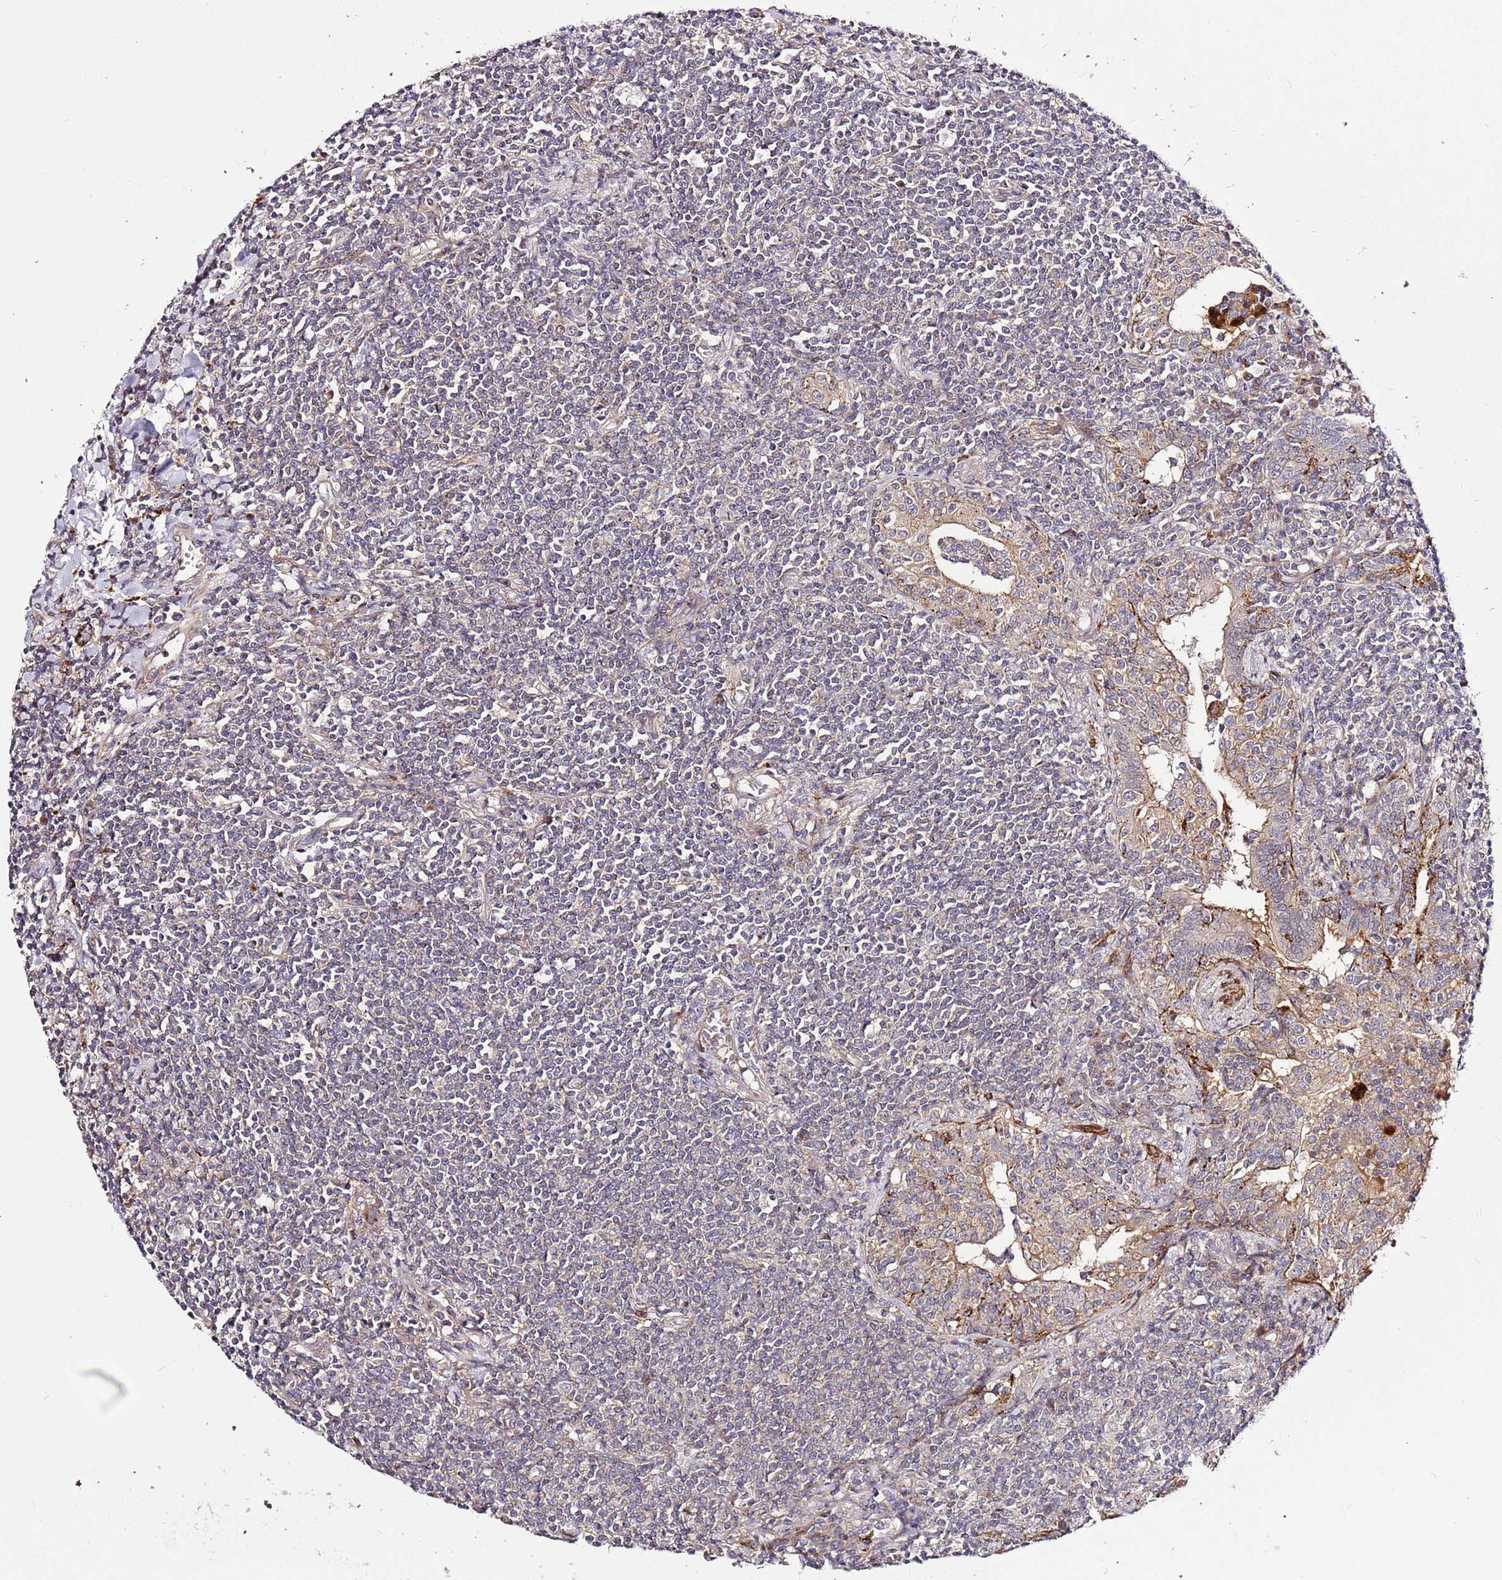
{"staining": {"intensity": "negative", "quantity": "none", "location": "none"}, "tissue": "lymphoma", "cell_type": "Tumor cells", "image_type": "cancer", "snomed": [{"axis": "morphology", "description": "Malignant lymphoma, non-Hodgkin's type, Low grade"}, {"axis": "topography", "description": "Lung"}], "caption": "DAB (3,3'-diaminobenzidine) immunohistochemical staining of lymphoma shows no significant expression in tumor cells.", "gene": "PVRIG", "patient": {"sex": "female", "age": 71}}